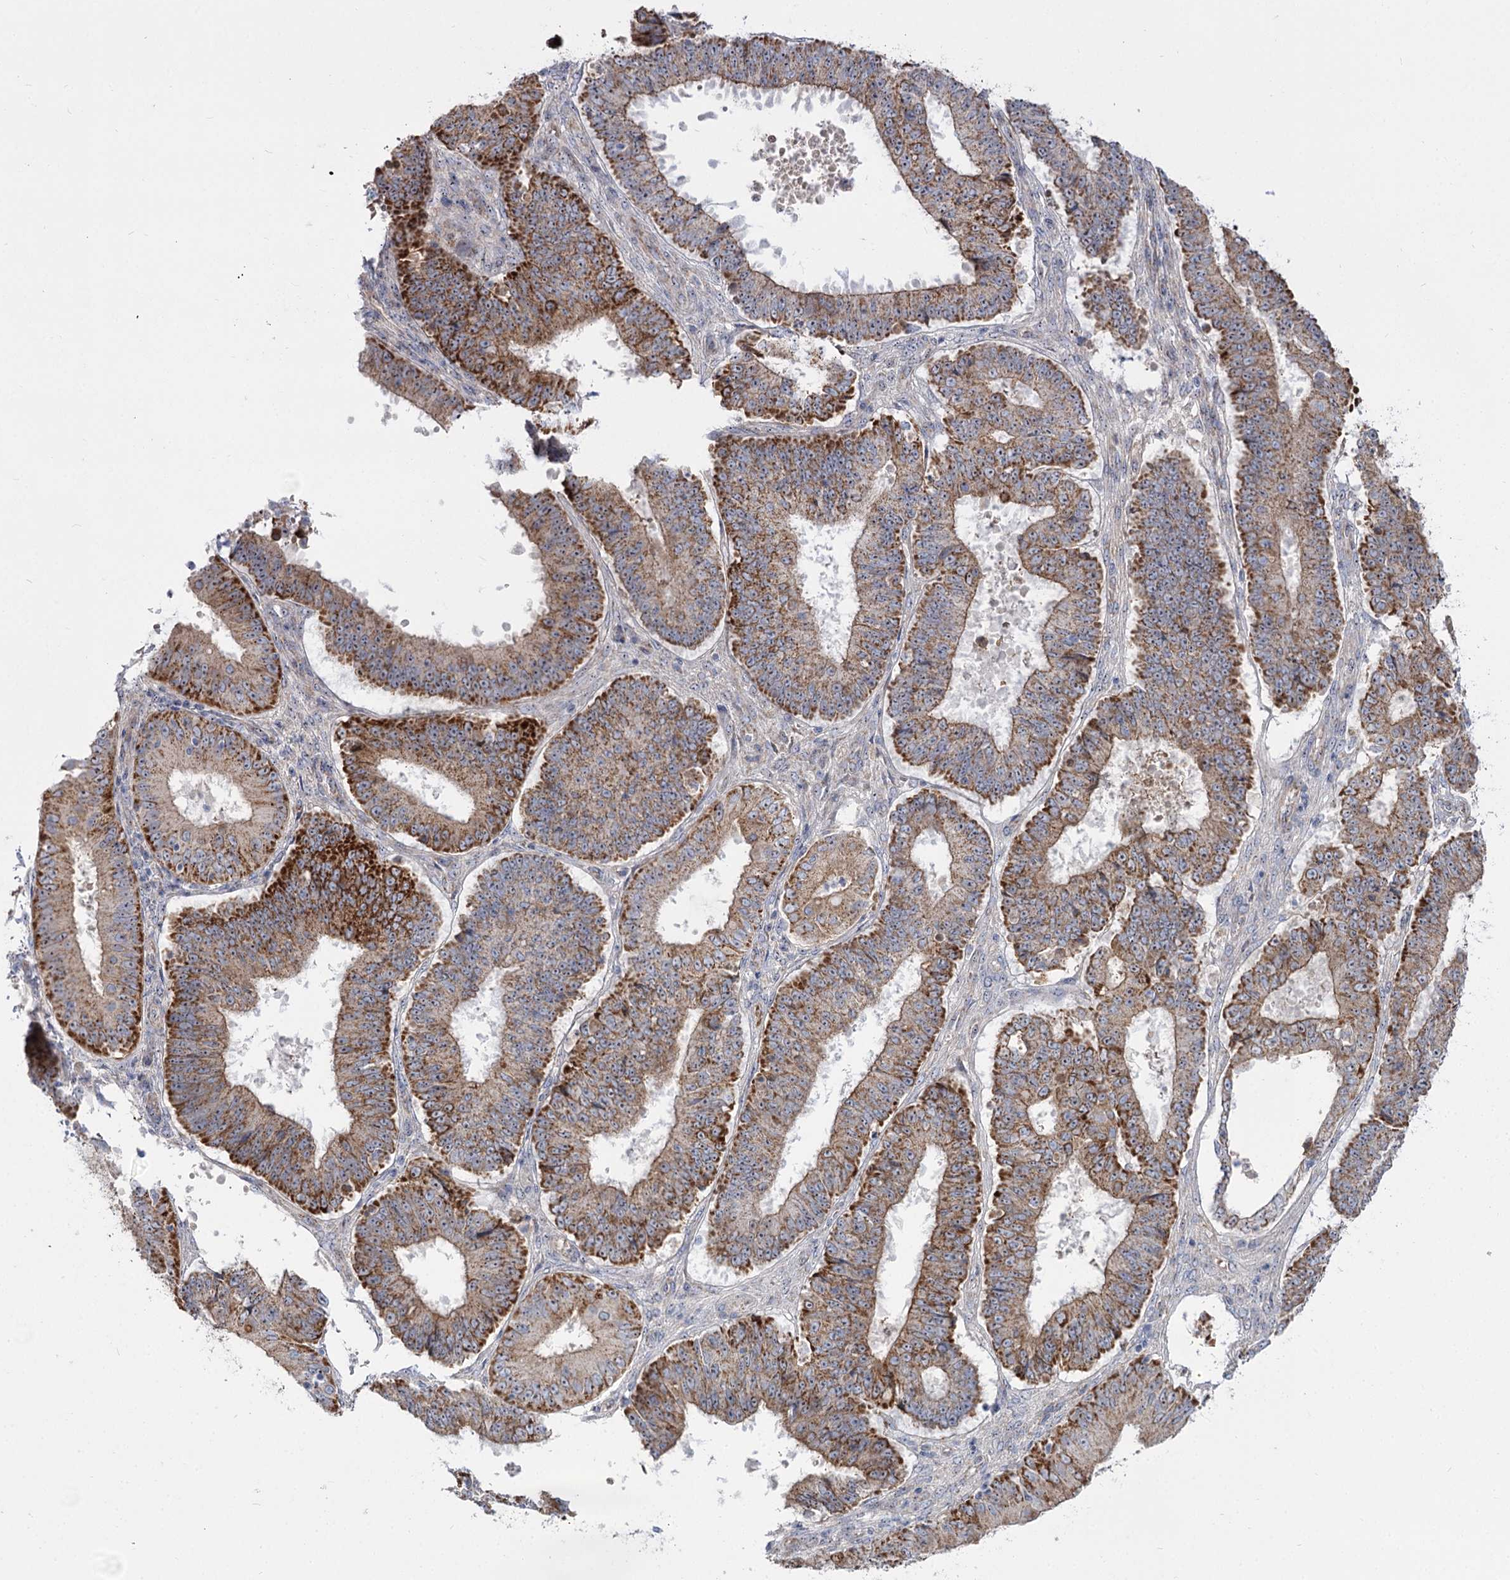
{"staining": {"intensity": "moderate", "quantity": ">75%", "location": "cytoplasmic/membranous,nuclear"}, "tissue": "ovarian cancer", "cell_type": "Tumor cells", "image_type": "cancer", "snomed": [{"axis": "morphology", "description": "Carcinoma, endometroid"}, {"axis": "topography", "description": "Appendix"}, {"axis": "topography", "description": "Ovary"}], "caption": "Human ovarian cancer (endometroid carcinoma) stained with a brown dye reveals moderate cytoplasmic/membranous and nuclear positive positivity in about >75% of tumor cells.", "gene": "SUOX", "patient": {"sex": "female", "age": 42}}